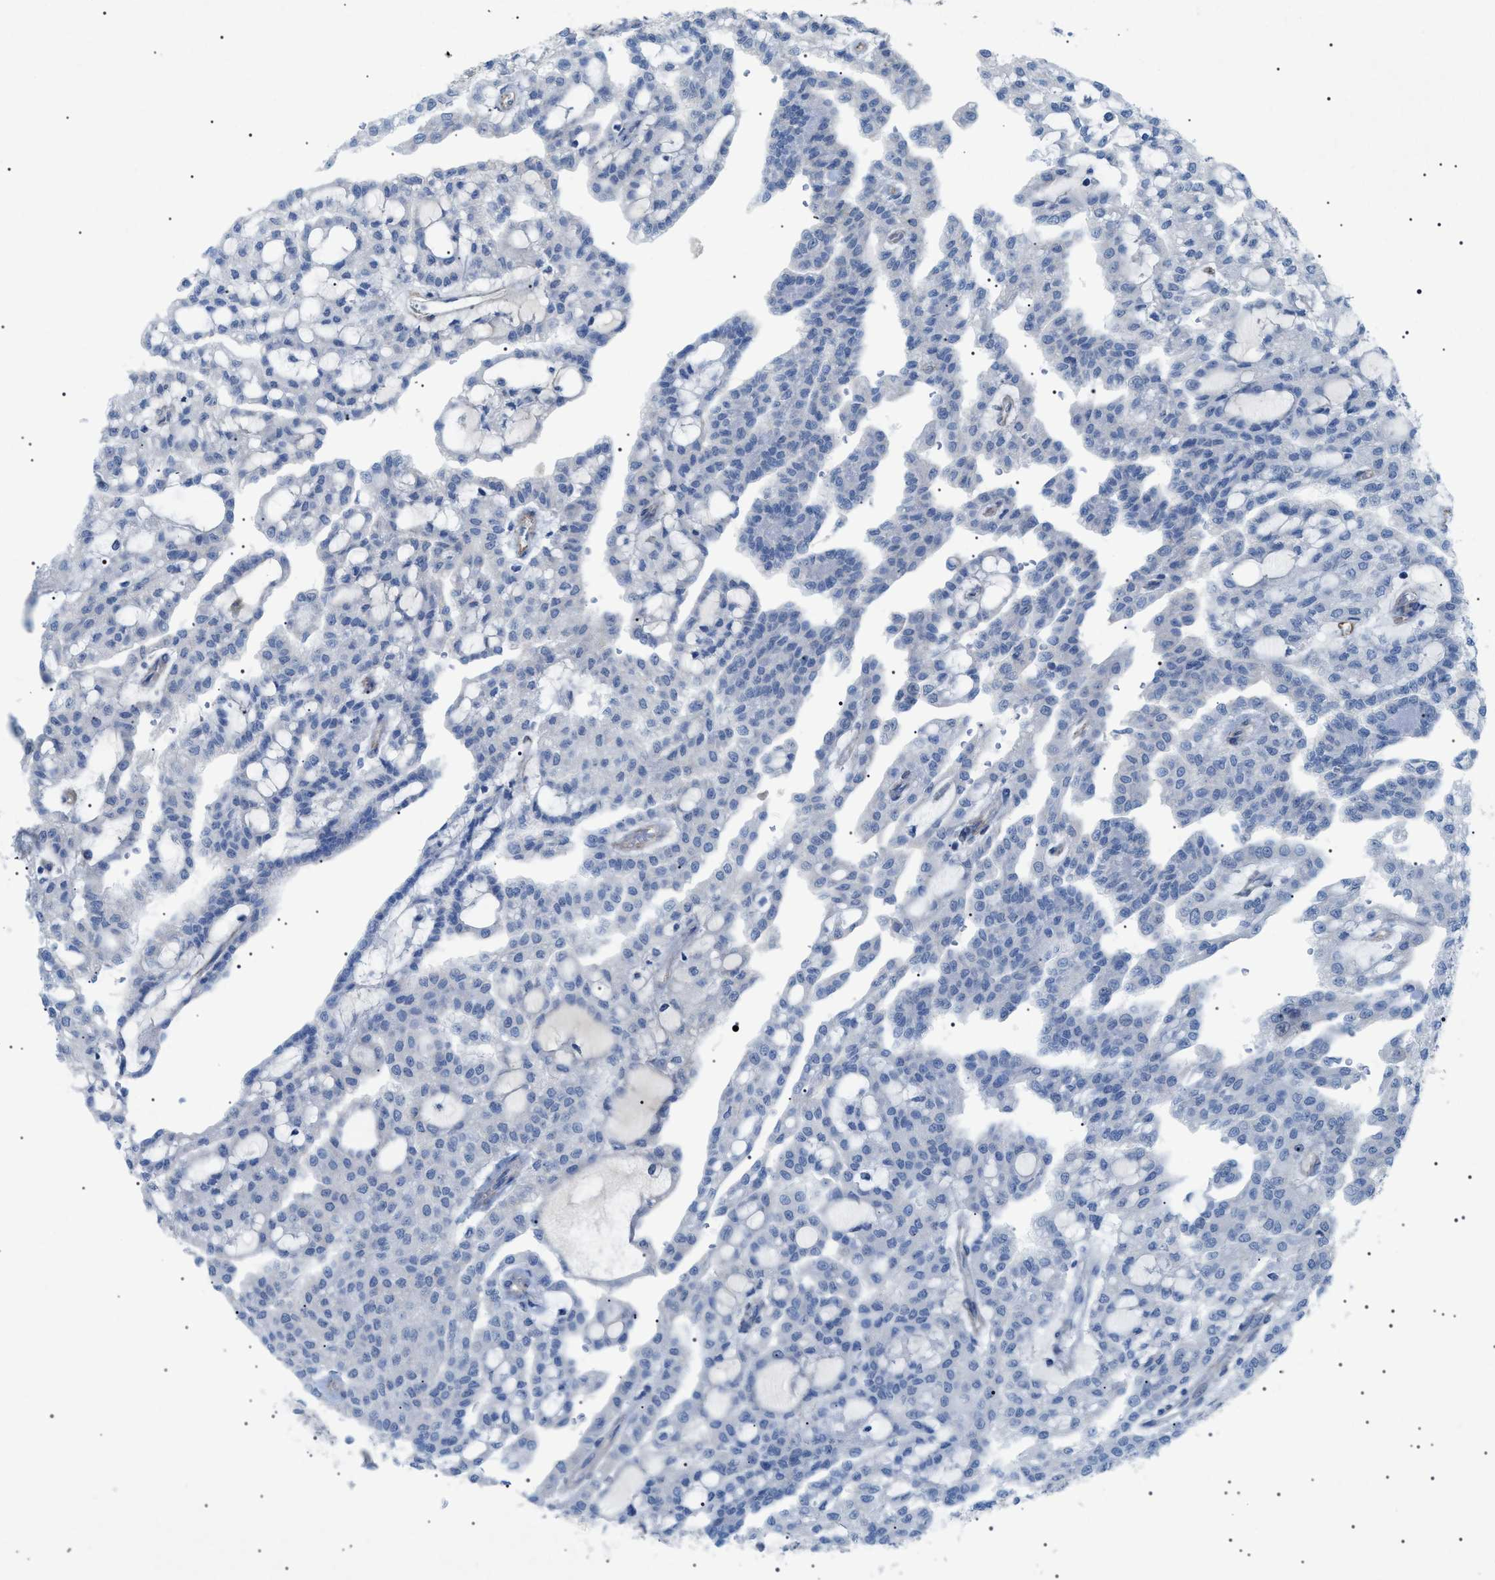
{"staining": {"intensity": "negative", "quantity": "none", "location": "none"}, "tissue": "renal cancer", "cell_type": "Tumor cells", "image_type": "cancer", "snomed": [{"axis": "morphology", "description": "Adenocarcinoma, NOS"}, {"axis": "topography", "description": "Kidney"}], "caption": "An image of adenocarcinoma (renal) stained for a protein displays no brown staining in tumor cells. (DAB (3,3'-diaminobenzidine) immunohistochemistry, high magnification).", "gene": "ADAMTS1", "patient": {"sex": "male", "age": 63}}